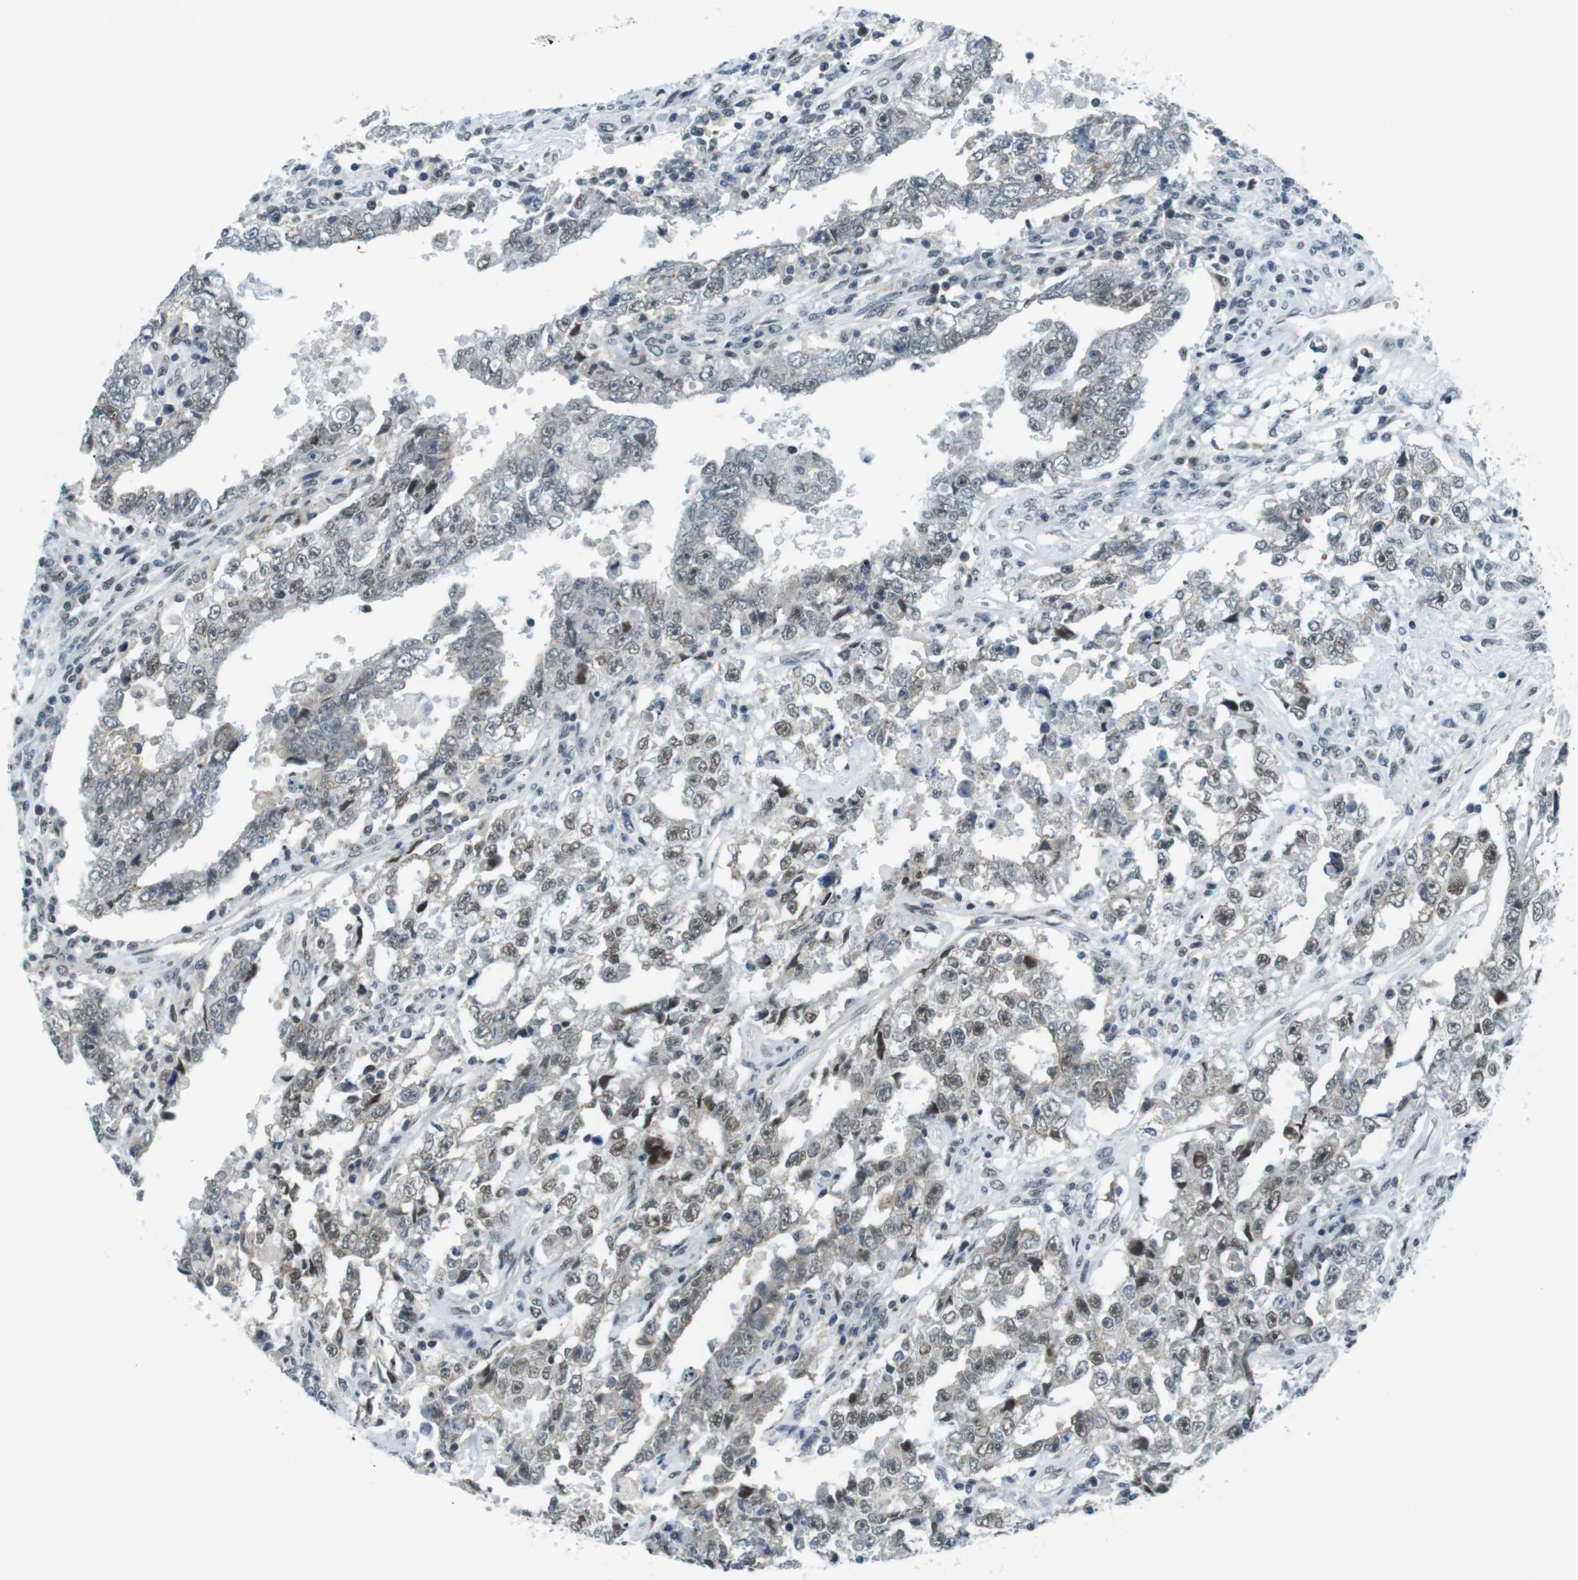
{"staining": {"intensity": "weak", "quantity": "25%-75%", "location": "nuclear"}, "tissue": "testis cancer", "cell_type": "Tumor cells", "image_type": "cancer", "snomed": [{"axis": "morphology", "description": "Carcinoma, Embryonal, NOS"}, {"axis": "topography", "description": "Testis"}], "caption": "Immunohistochemical staining of embryonal carcinoma (testis) demonstrates weak nuclear protein expression in approximately 25%-75% of tumor cells.", "gene": "USP7", "patient": {"sex": "male", "age": 26}}